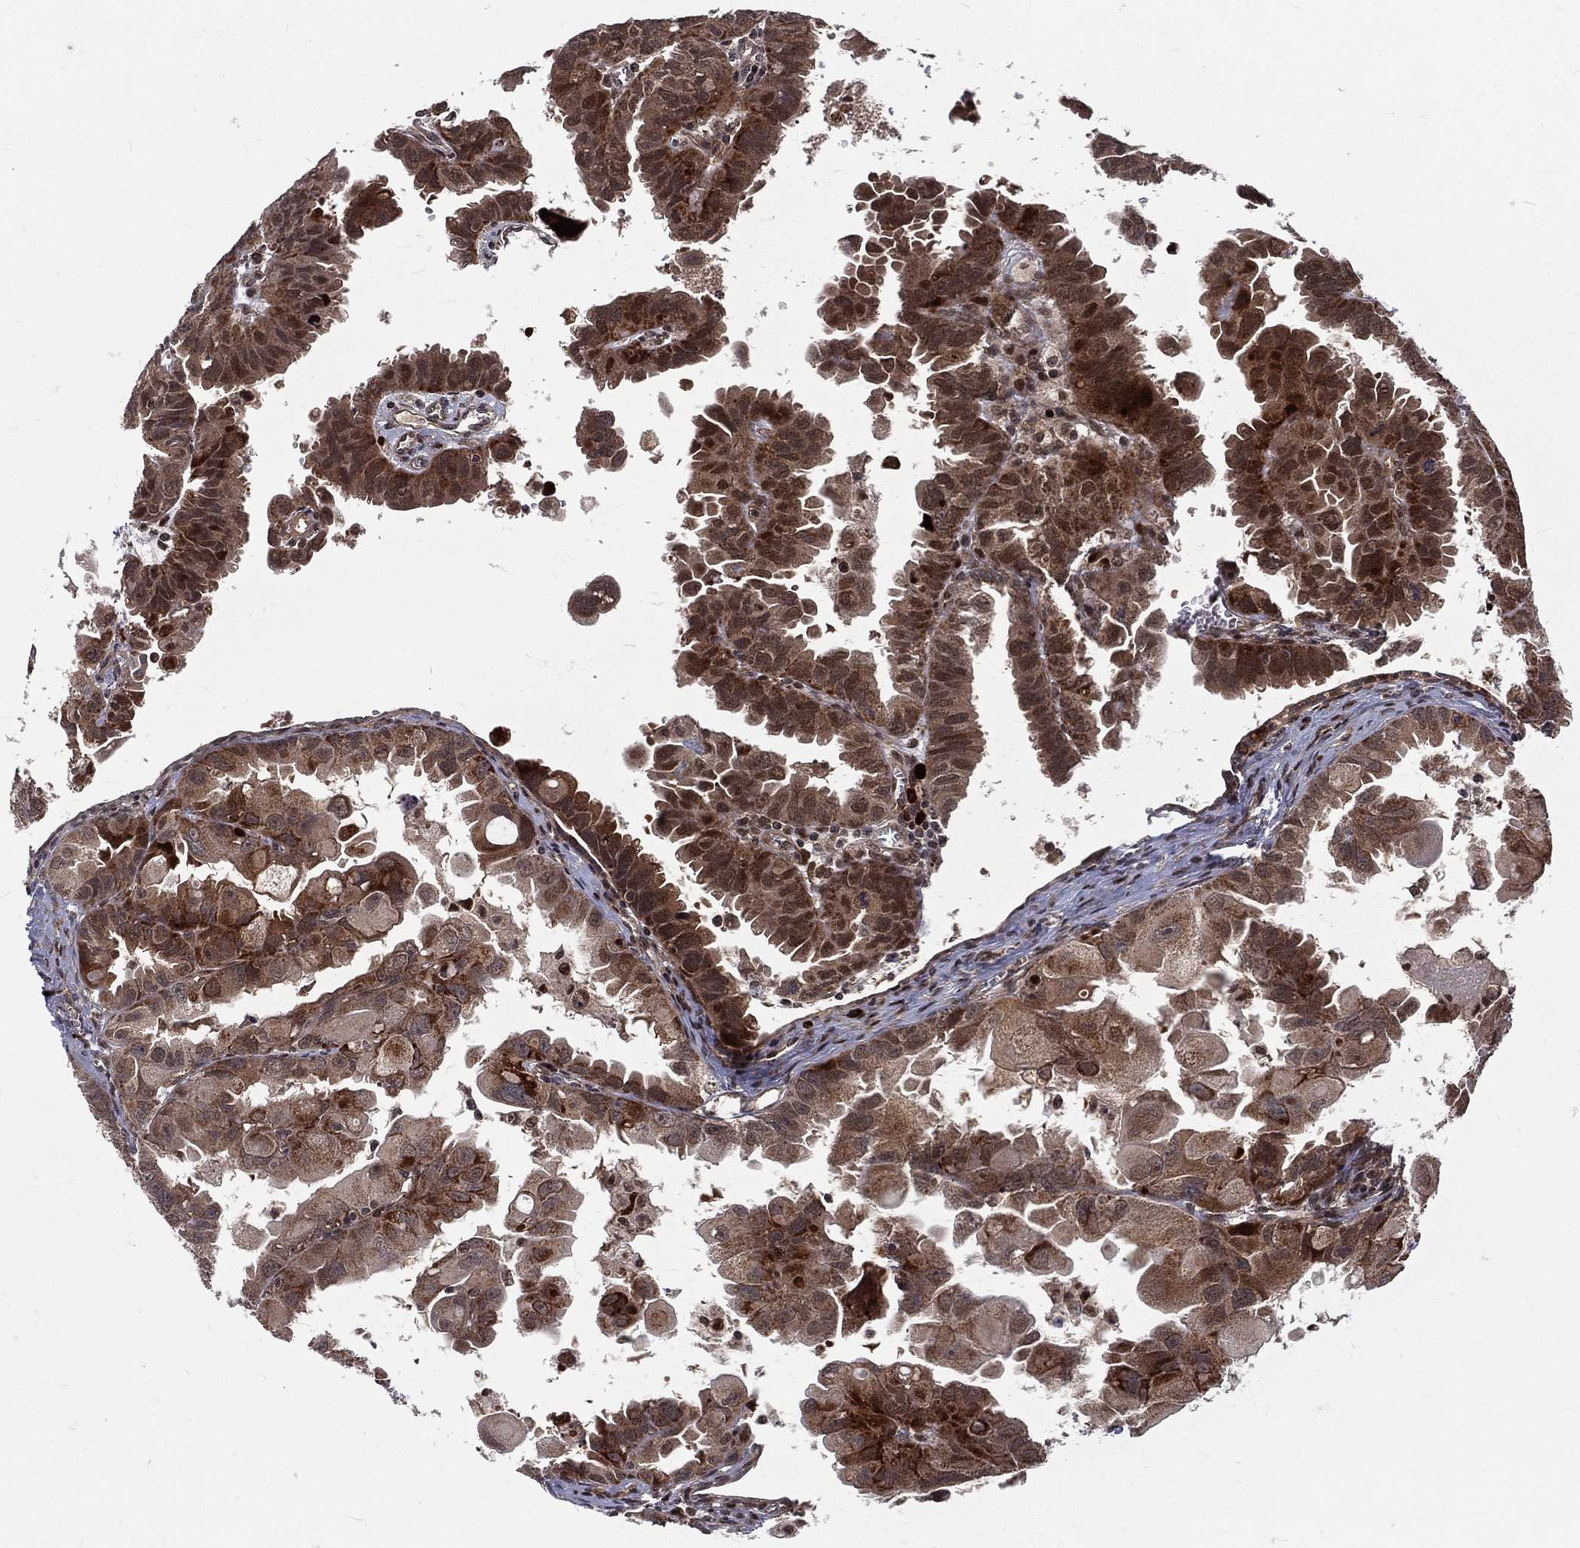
{"staining": {"intensity": "strong", "quantity": ">75%", "location": "cytoplasmic/membranous,nuclear"}, "tissue": "ovarian cancer", "cell_type": "Tumor cells", "image_type": "cancer", "snomed": [{"axis": "morphology", "description": "Carcinoma, endometroid"}, {"axis": "topography", "description": "Ovary"}], "caption": "This histopathology image shows immunohistochemistry staining of human ovarian endometroid carcinoma, with high strong cytoplasmic/membranous and nuclear staining in approximately >75% of tumor cells.", "gene": "MDM2", "patient": {"sex": "female", "age": 85}}